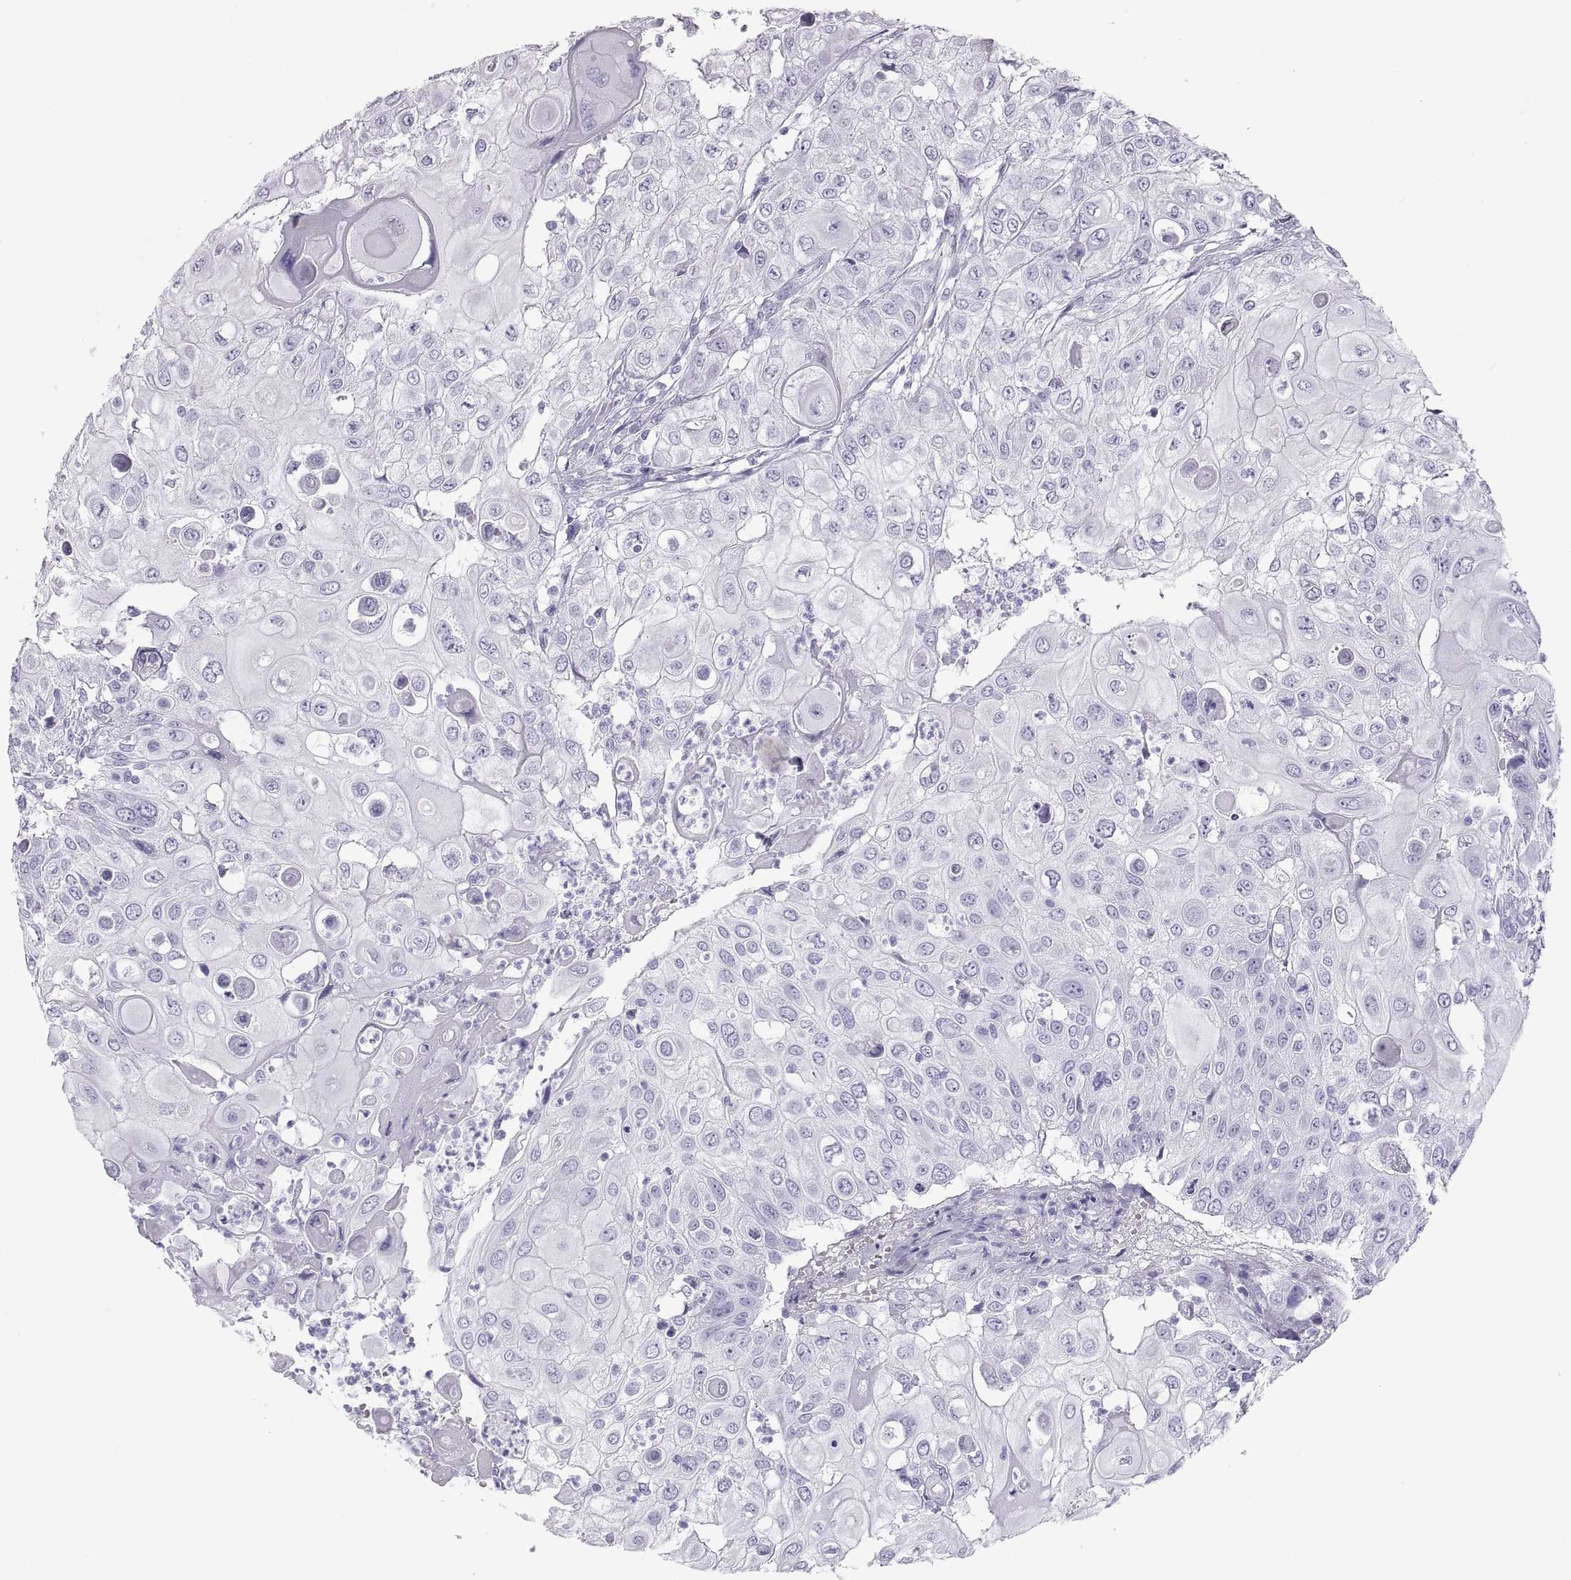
{"staining": {"intensity": "negative", "quantity": "none", "location": "none"}, "tissue": "urothelial cancer", "cell_type": "Tumor cells", "image_type": "cancer", "snomed": [{"axis": "morphology", "description": "Urothelial carcinoma, High grade"}, {"axis": "topography", "description": "Urinary bladder"}], "caption": "The photomicrograph reveals no significant positivity in tumor cells of high-grade urothelial carcinoma. (Brightfield microscopy of DAB (3,3'-diaminobenzidine) IHC at high magnification).", "gene": "SEMG1", "patient": {"sex": "female", "age": 79}}